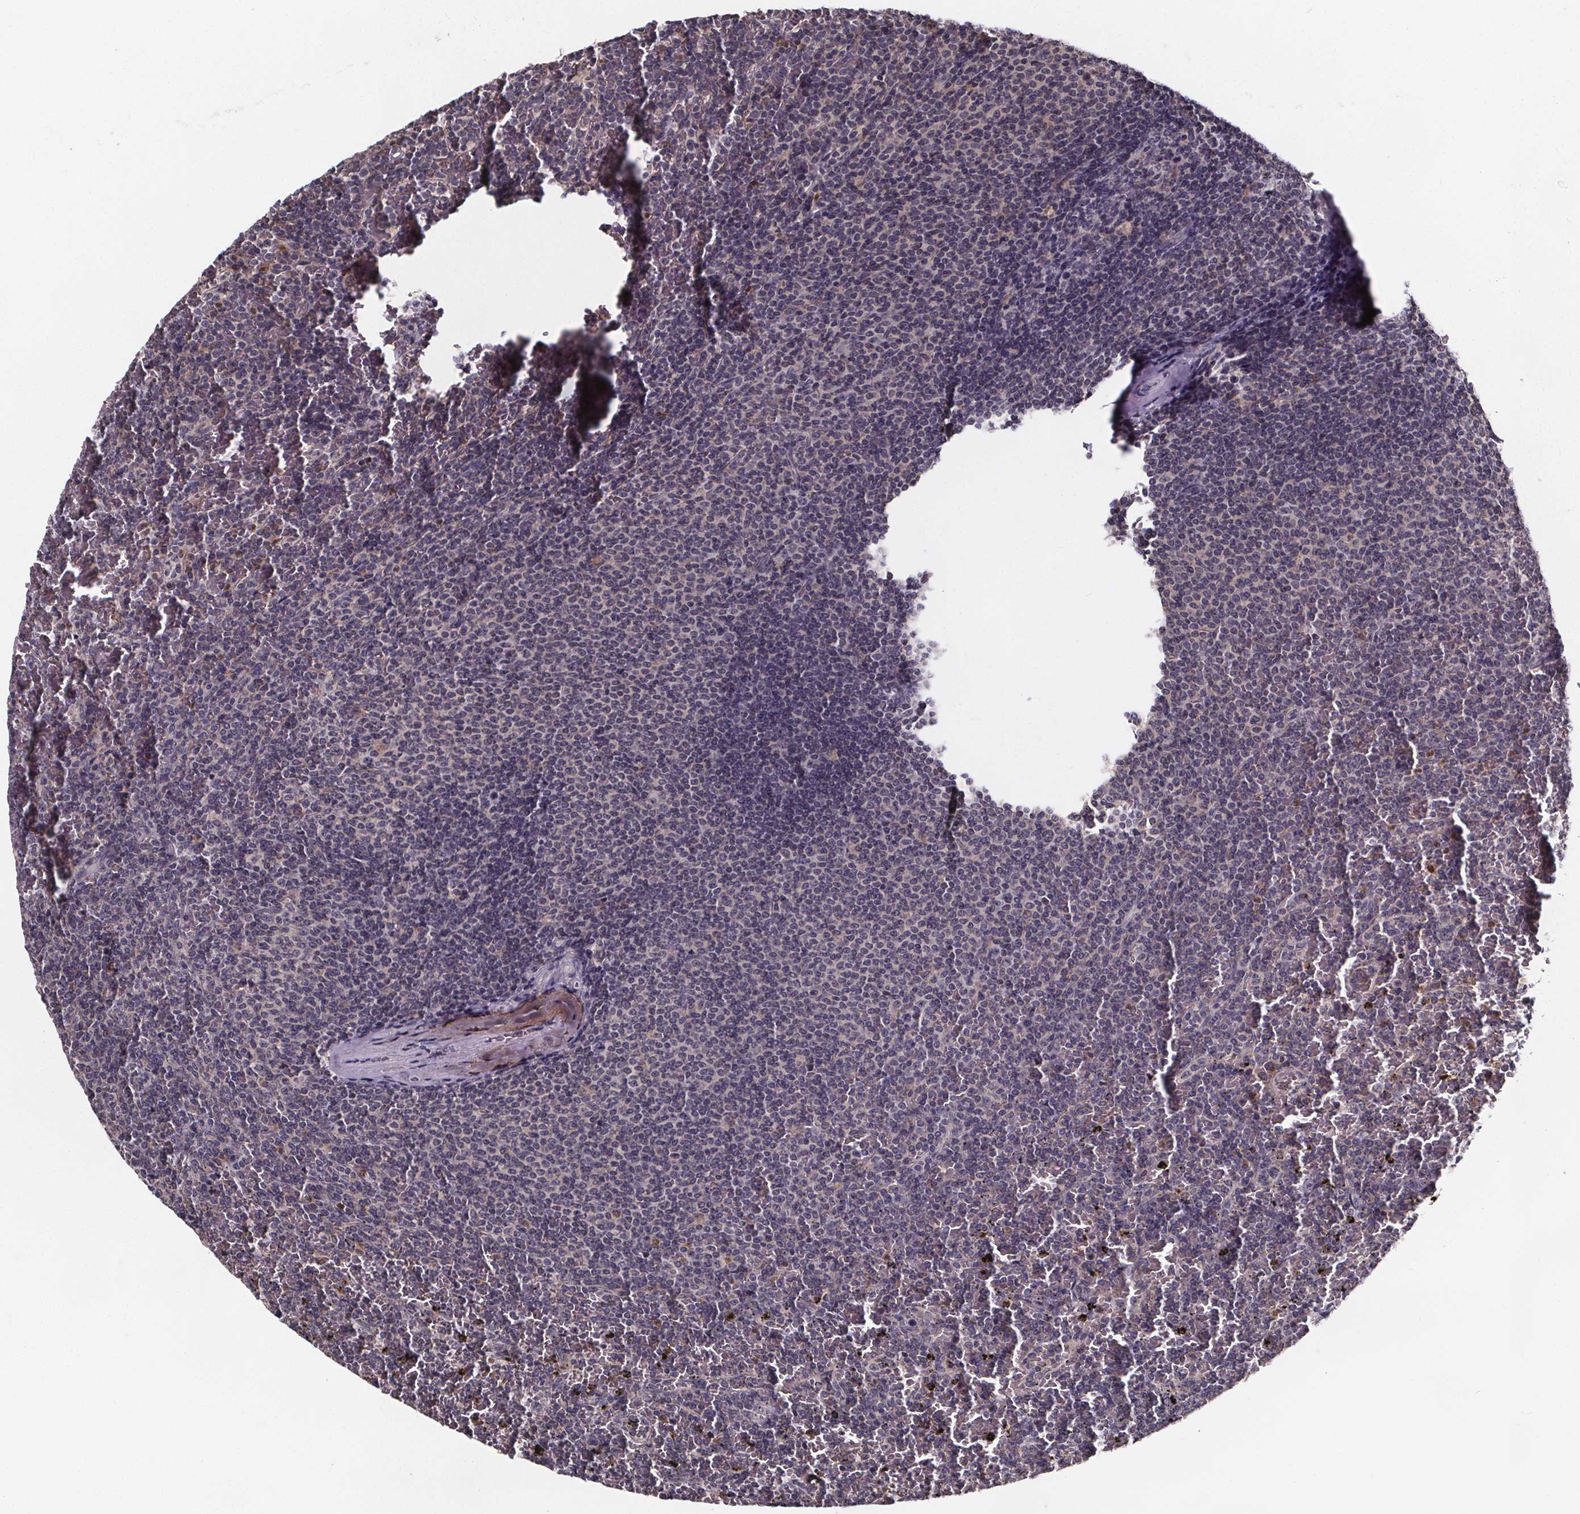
{"staining": {"intensity": "negative", "quantity": "none", "location": "none"}, "tissue": "lymphoma", "cell_type": "Tumor cells", "image_type": "cancer", "snomed": [{"axis": "morphology", "description": "Malignant lymphoma, non-Hodgkin's type, Low grade"}, {"axis": "topography", "description": "Spleen"}], "caption": "IHC of lymphoma shows no positivity in tumor cells.", "gene": "SMIM1", "patient": {"sex": "female", "age": 77}}